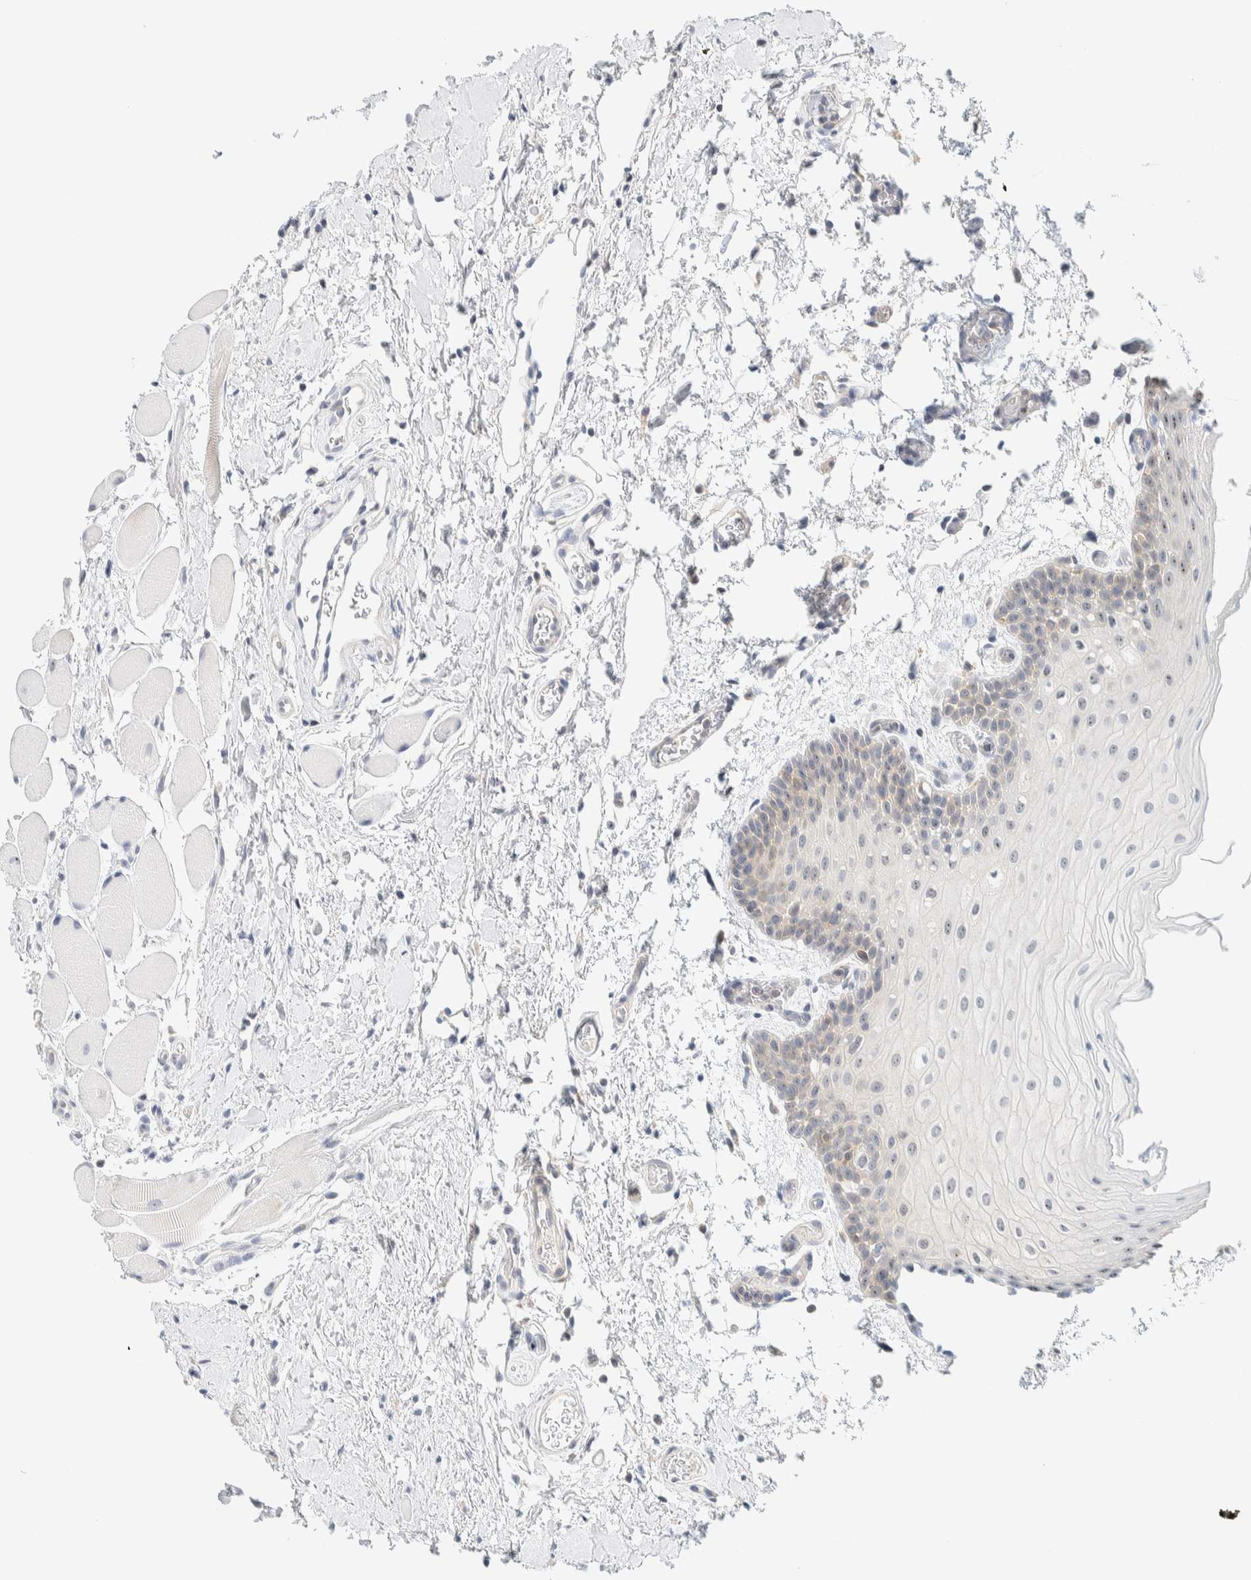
{"staining": {"intensity": "moderate", "quantity": "<25%", "location": "nuclear"}, "tissue": "oral mucosa", "cell_type": "Squamous epithelial cells", "image_type": "normal", "snomed": [{"axis": "morphology", "description": "Normal tissue, NOS"}, {"axis": "topography", "description": "Oral tissue"}], "caption": "Immunohistochemical staining of normal human oral mucosa displays moderate nuclear protein positivity in about <25% of squamous epithelial cells.", "gene": "NDE1", "patient": {"sex": "male", "age": 62}}